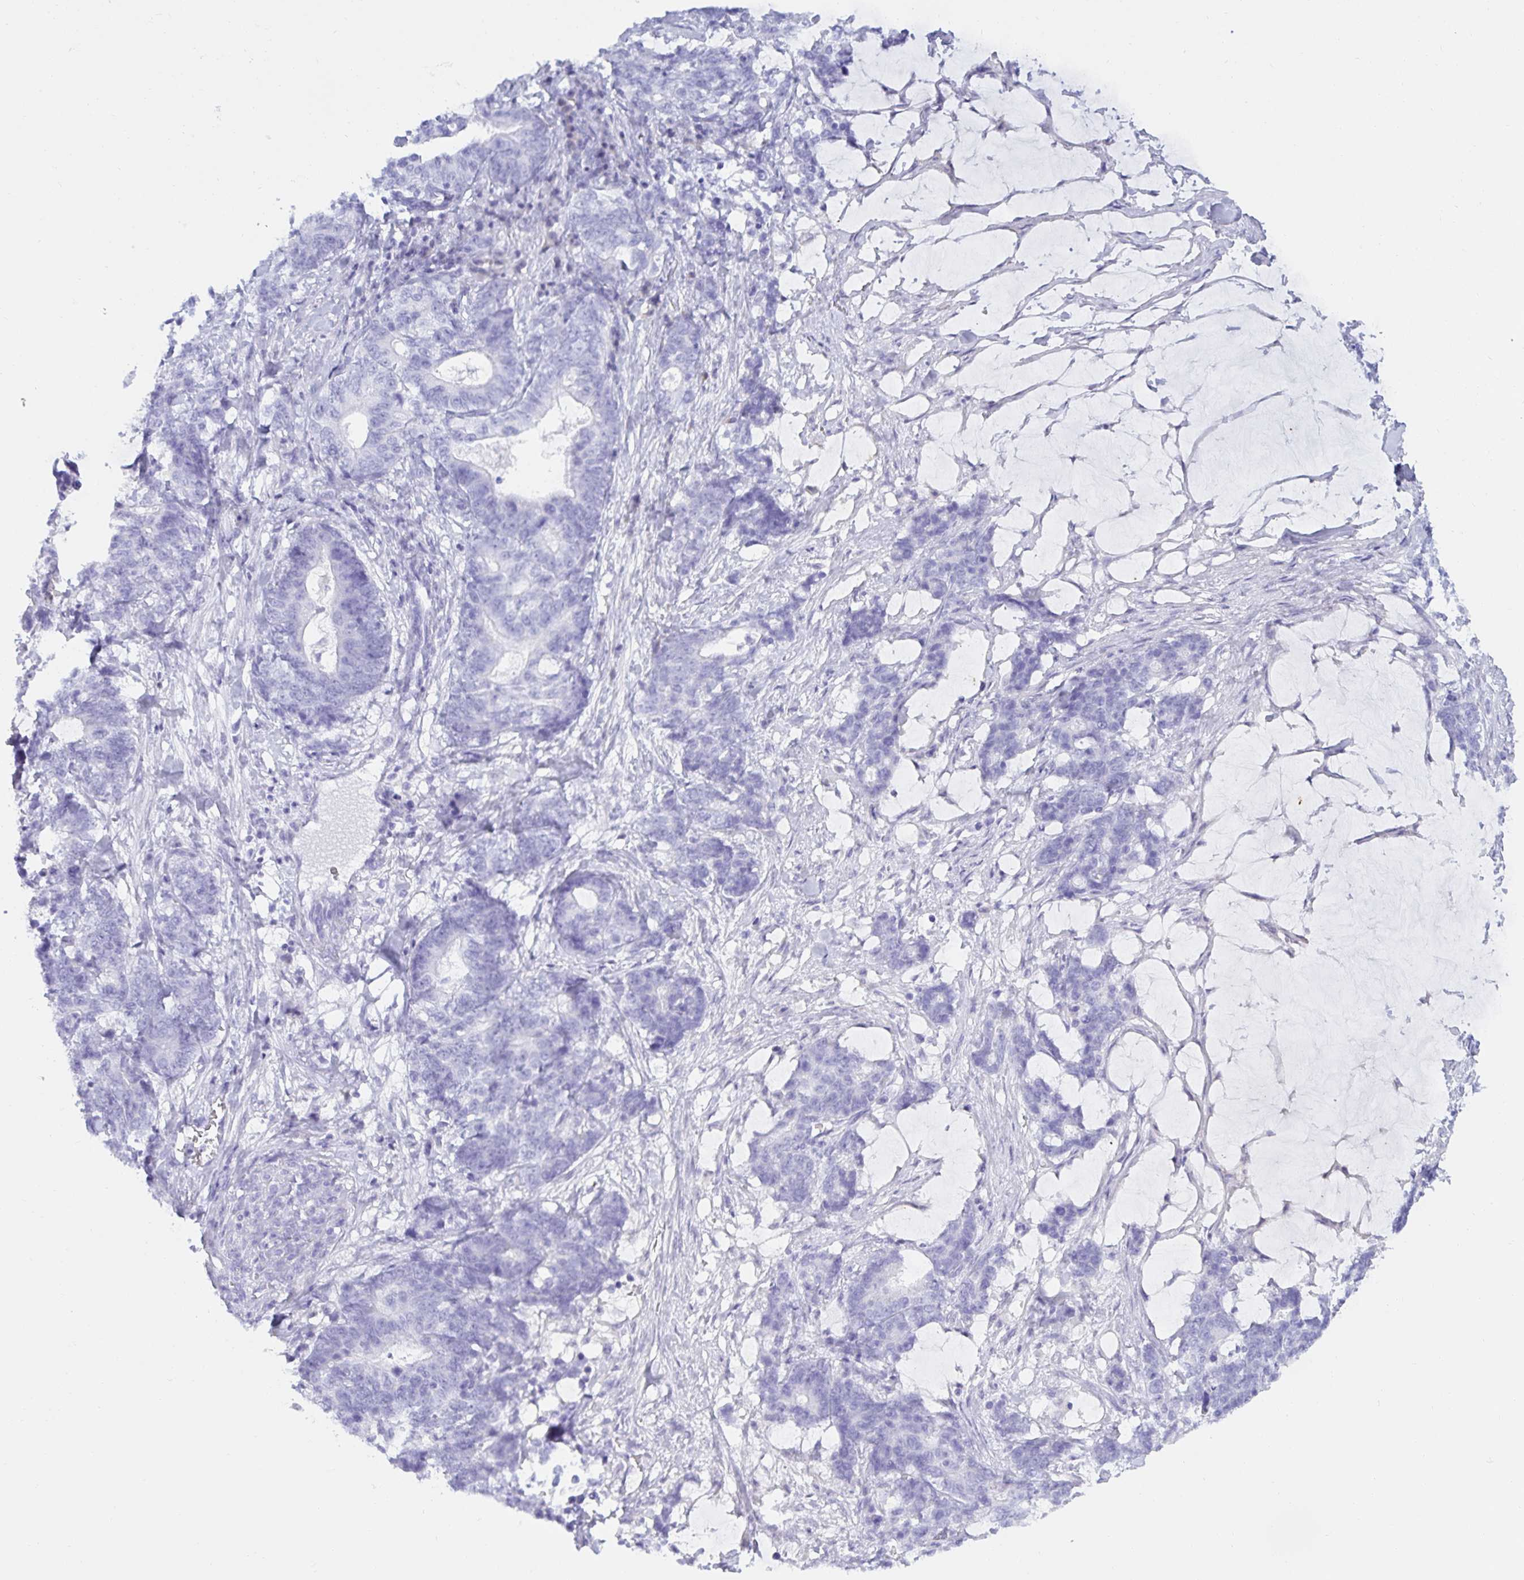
{"staining": {"intensity": "negative", "quantity": "none", "location": "none"}, "tissue": "stomach cancer", "cell_type": "Tumor cells", "image_type": "cancer", "snomed": [{"axis": "morphology", "description": "Normal tissue, NOS"}, {"axis": "morphology", "description": "Adenocarcinoma, NOS"}, {"axis": "topography", "description": "Stomach"}], "caption": "Tumor cells are negative for brown protein staining in adenocarcinoma (stomach).", "gene": "MON2", "patient": {"sex": "female", "age": 64}}